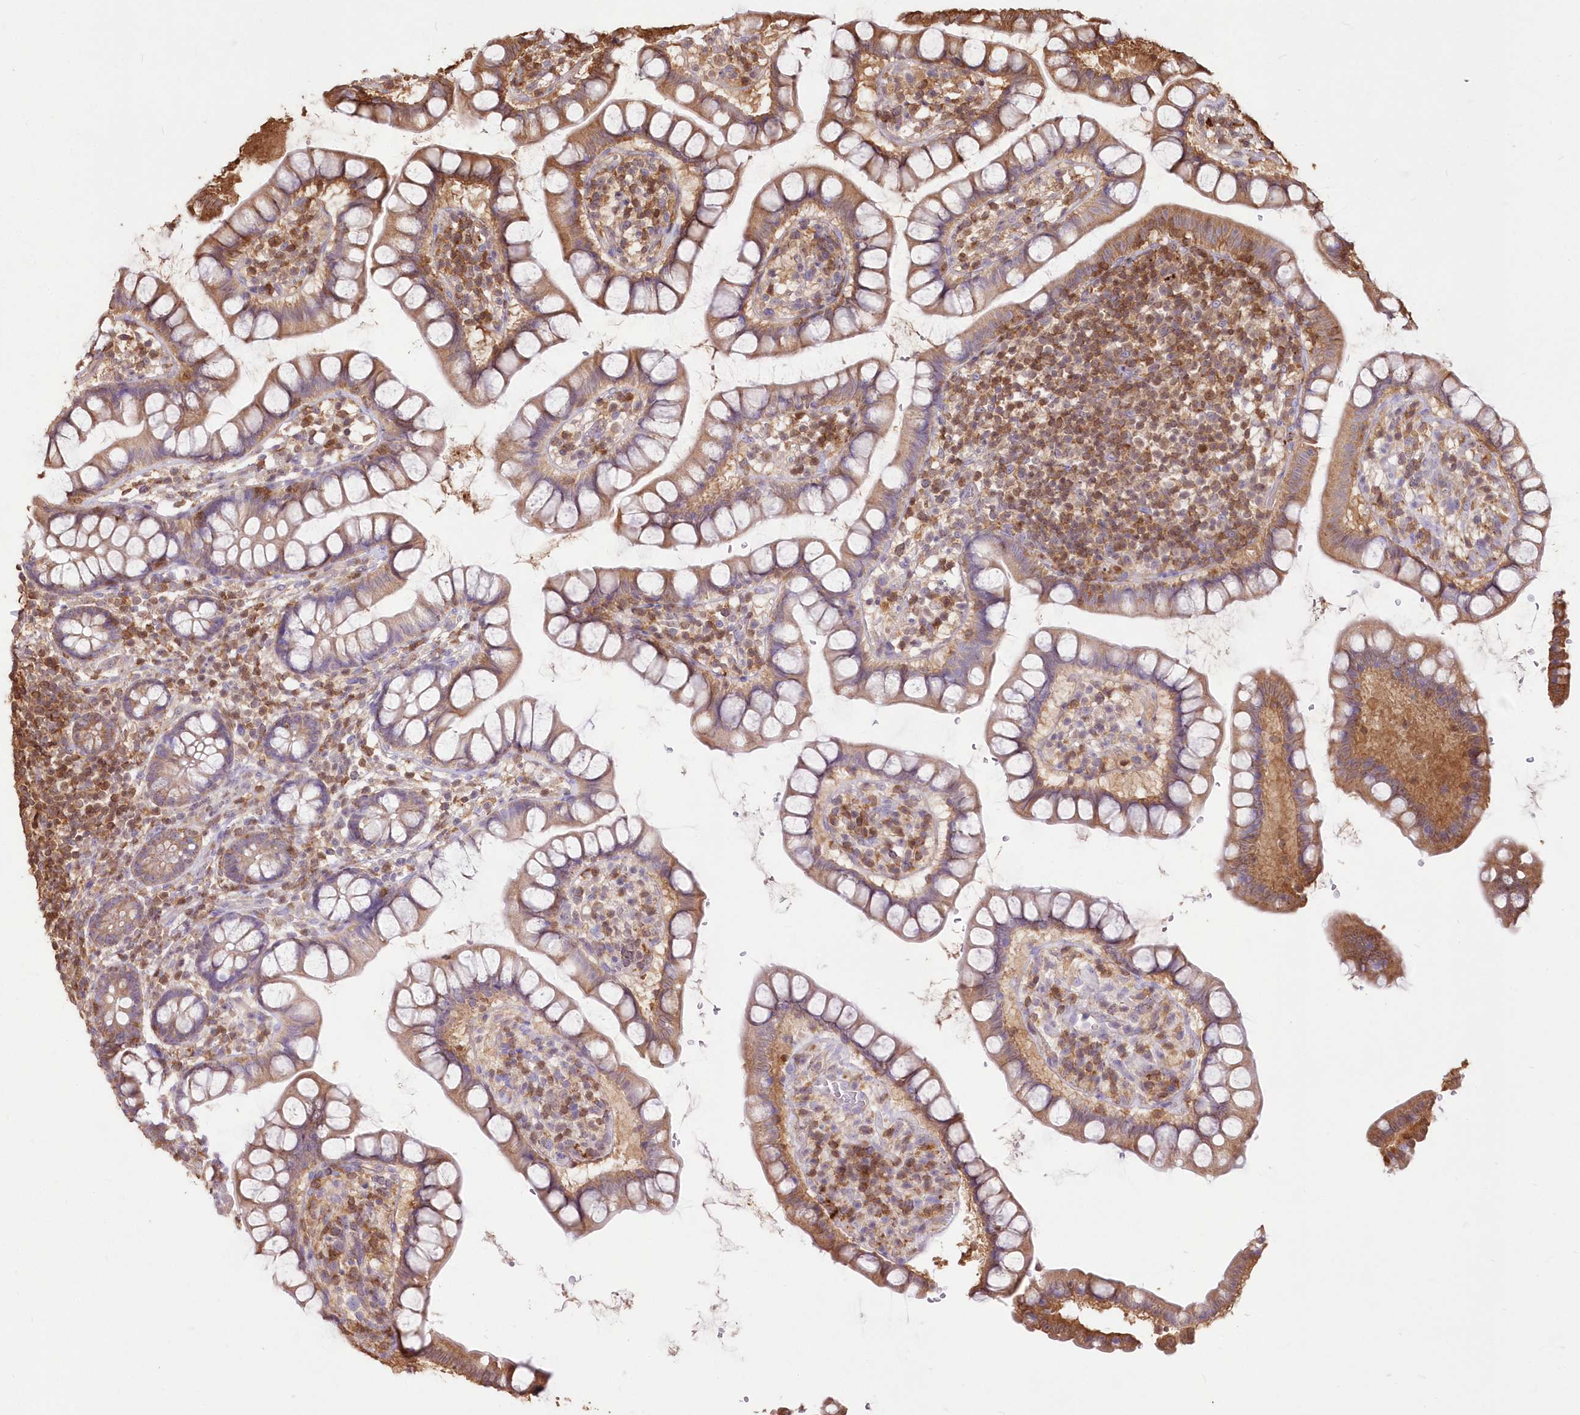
{"staining": {"intensity": "moderate", "quantity": ">75%", "location": "cytoplasmic/membranous"}, "tissue": "small intestine", "cell_type": "Glandular cells", "image_type": "normal", "snomed": [{"axis": "morphology", "description": "Normal tissue, NOS"}, {"axis": "topography", "description": "Small intestine"}], "caption": "Normal small intestine exhibits moderate cytoplasmic/membranous positivity in approximately >75% of glandular cells, visualized by immunohistochemistry. (IHC, brightfield microscopy, high magnification).", "gene": "STK17B", "patient": {"sex": "female", "age": 84}}